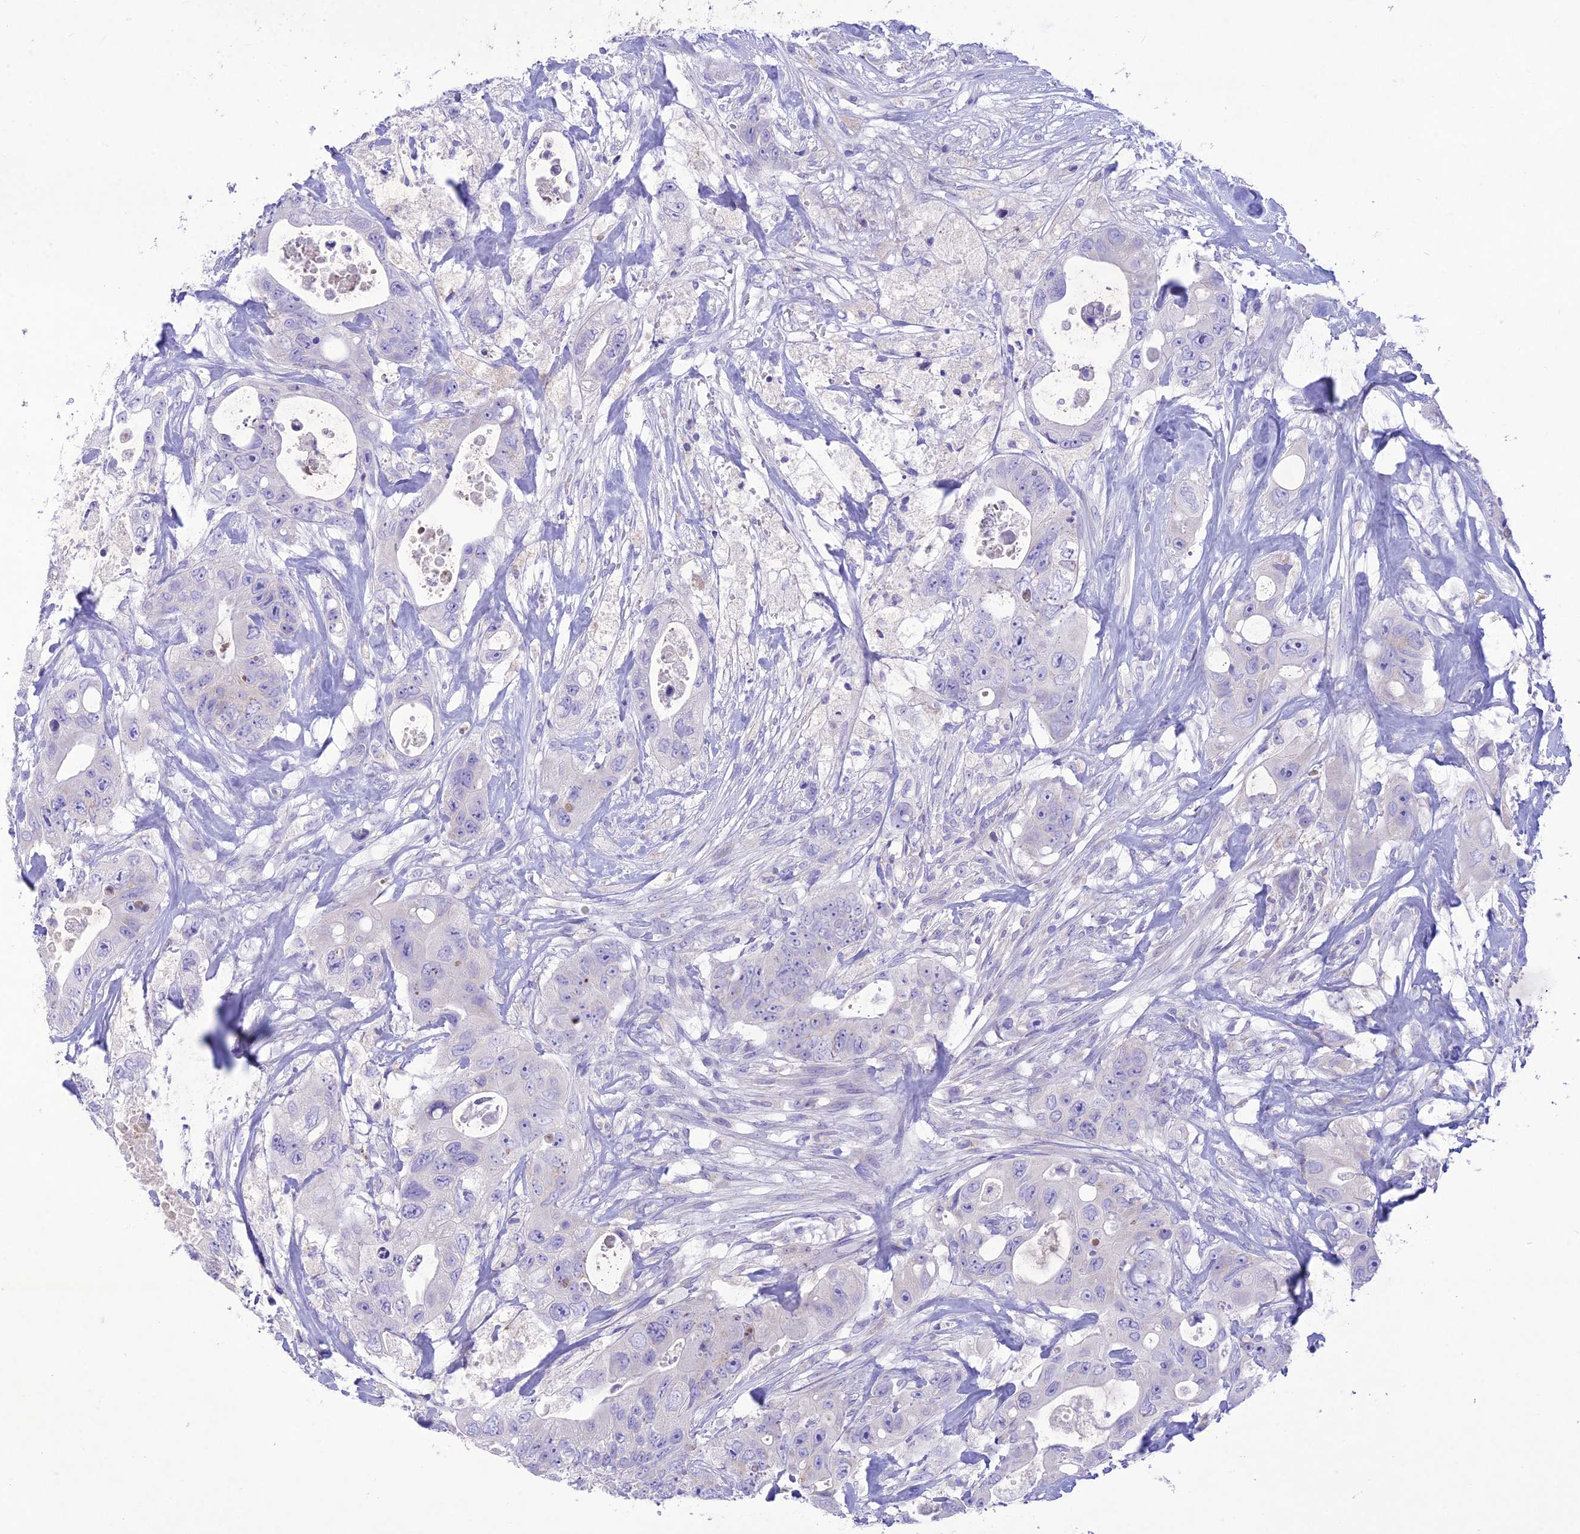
{"staining": {"intensity": "negative", "quantity": "none", "location": "none"}, "tissue": "colorectal cancer", "cell_type": "Tumor cells", "image_type": "cancer", "snomed": [{"axis": "morphology", "description": "Adenocarcinoma, NOS"}, {"axis": "topography", "description": "Colon"}], "caption": "DAB immunohistochemical staining of colorectal cancer shows no significant expression in tumor cells.", "gene": "SLC13A5", "patient": {"sex": "female", "age": 46}}